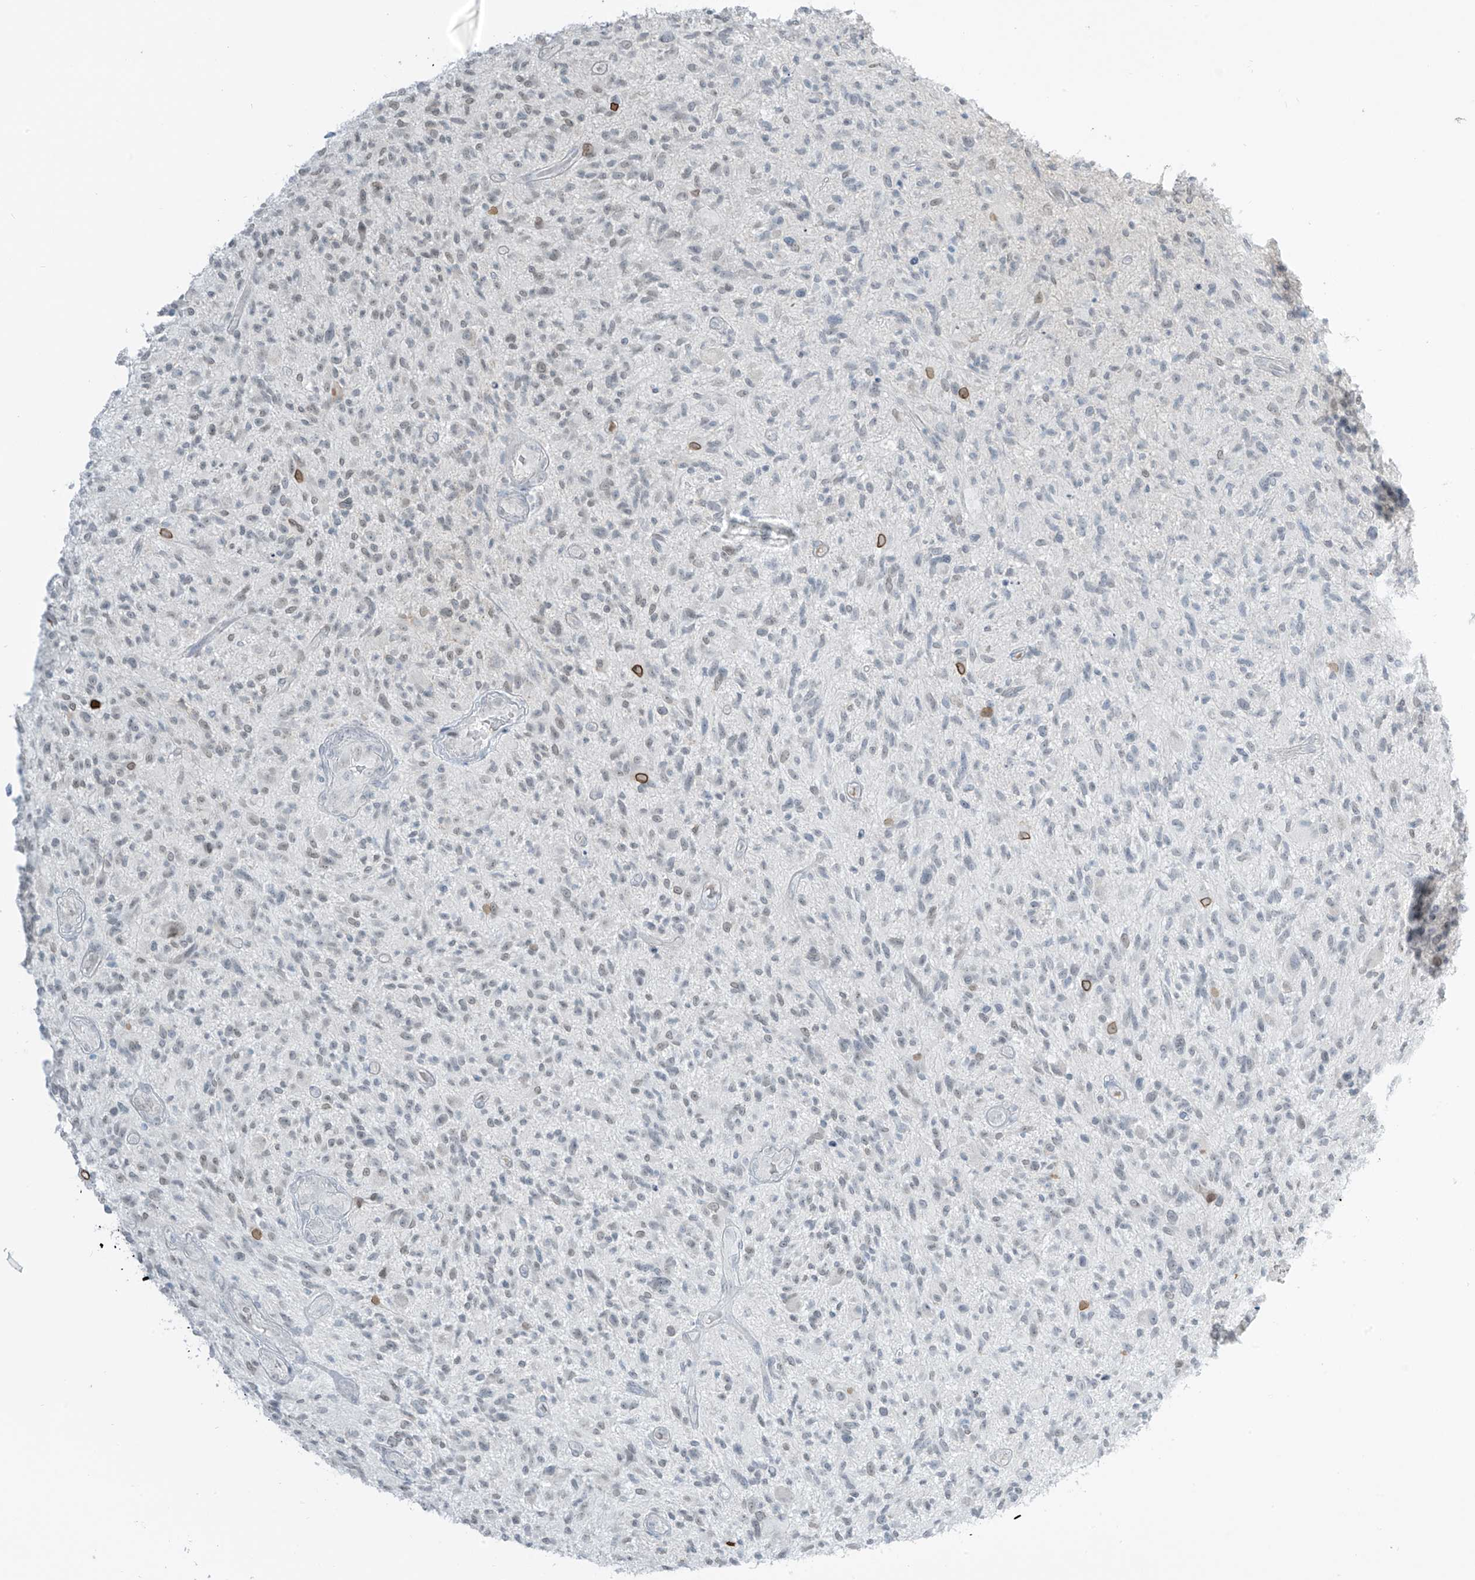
{"staining": {"intensity": "weak", "quantity": "25%-75%", "location": "nuclear"}, "tissue": "glioma", "cell_type": "Tumor cells", "image_type": "cancer", "snomed": [{"axis": "morphology", "description": "Glioma, malignant, High grade"}, {"axis": "topography", "description": "Brain"}], "caption": "Glioma tissue displays weak nuclear staining in about 25%-75% of tumor cells (brown staining indicates protein expression, while blue staining denotes nuclei).", "gene": "PRDM6", "patient": {"sex": "male", "age": 47}}